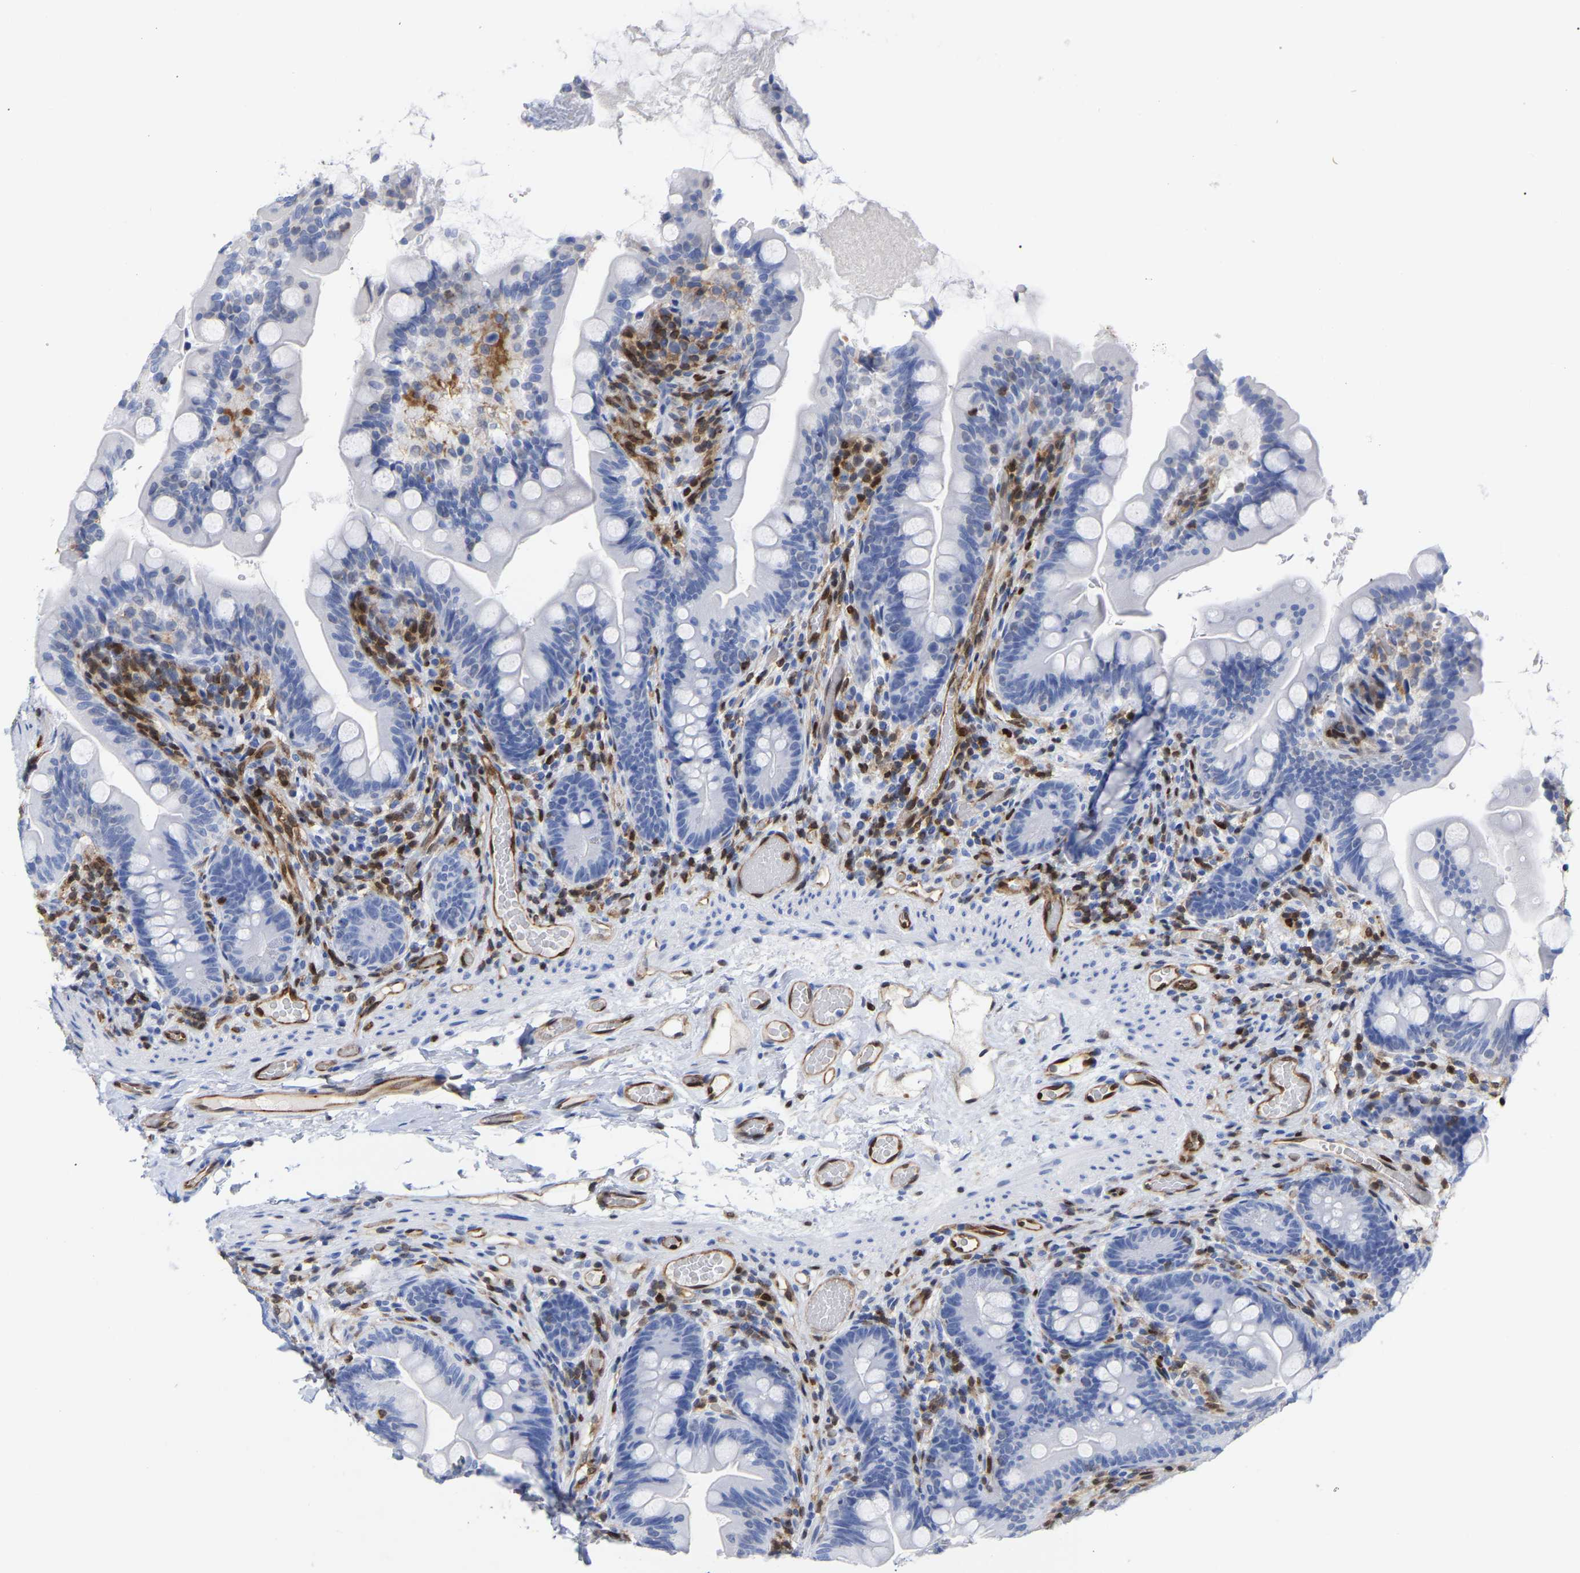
{"staining": {"intensity": "negative", "quantity": "none", "location": "none"}, "tissue": "small intestine", "cell_type": "Glandular cells", "image_type": "normal", "snomed": [{"axis": "morphology", "description": "Normal tissue, NOS"}, {"axis": "topography", "description": "Small intestine"}], "caption": "Immunohistochemical staining of normal small intestine exhibits no significant expression in glandular cells. Nuclei are stained in blue.", "gene": "GIMAP4", "patient": {"sex": "female", "age": 56}}